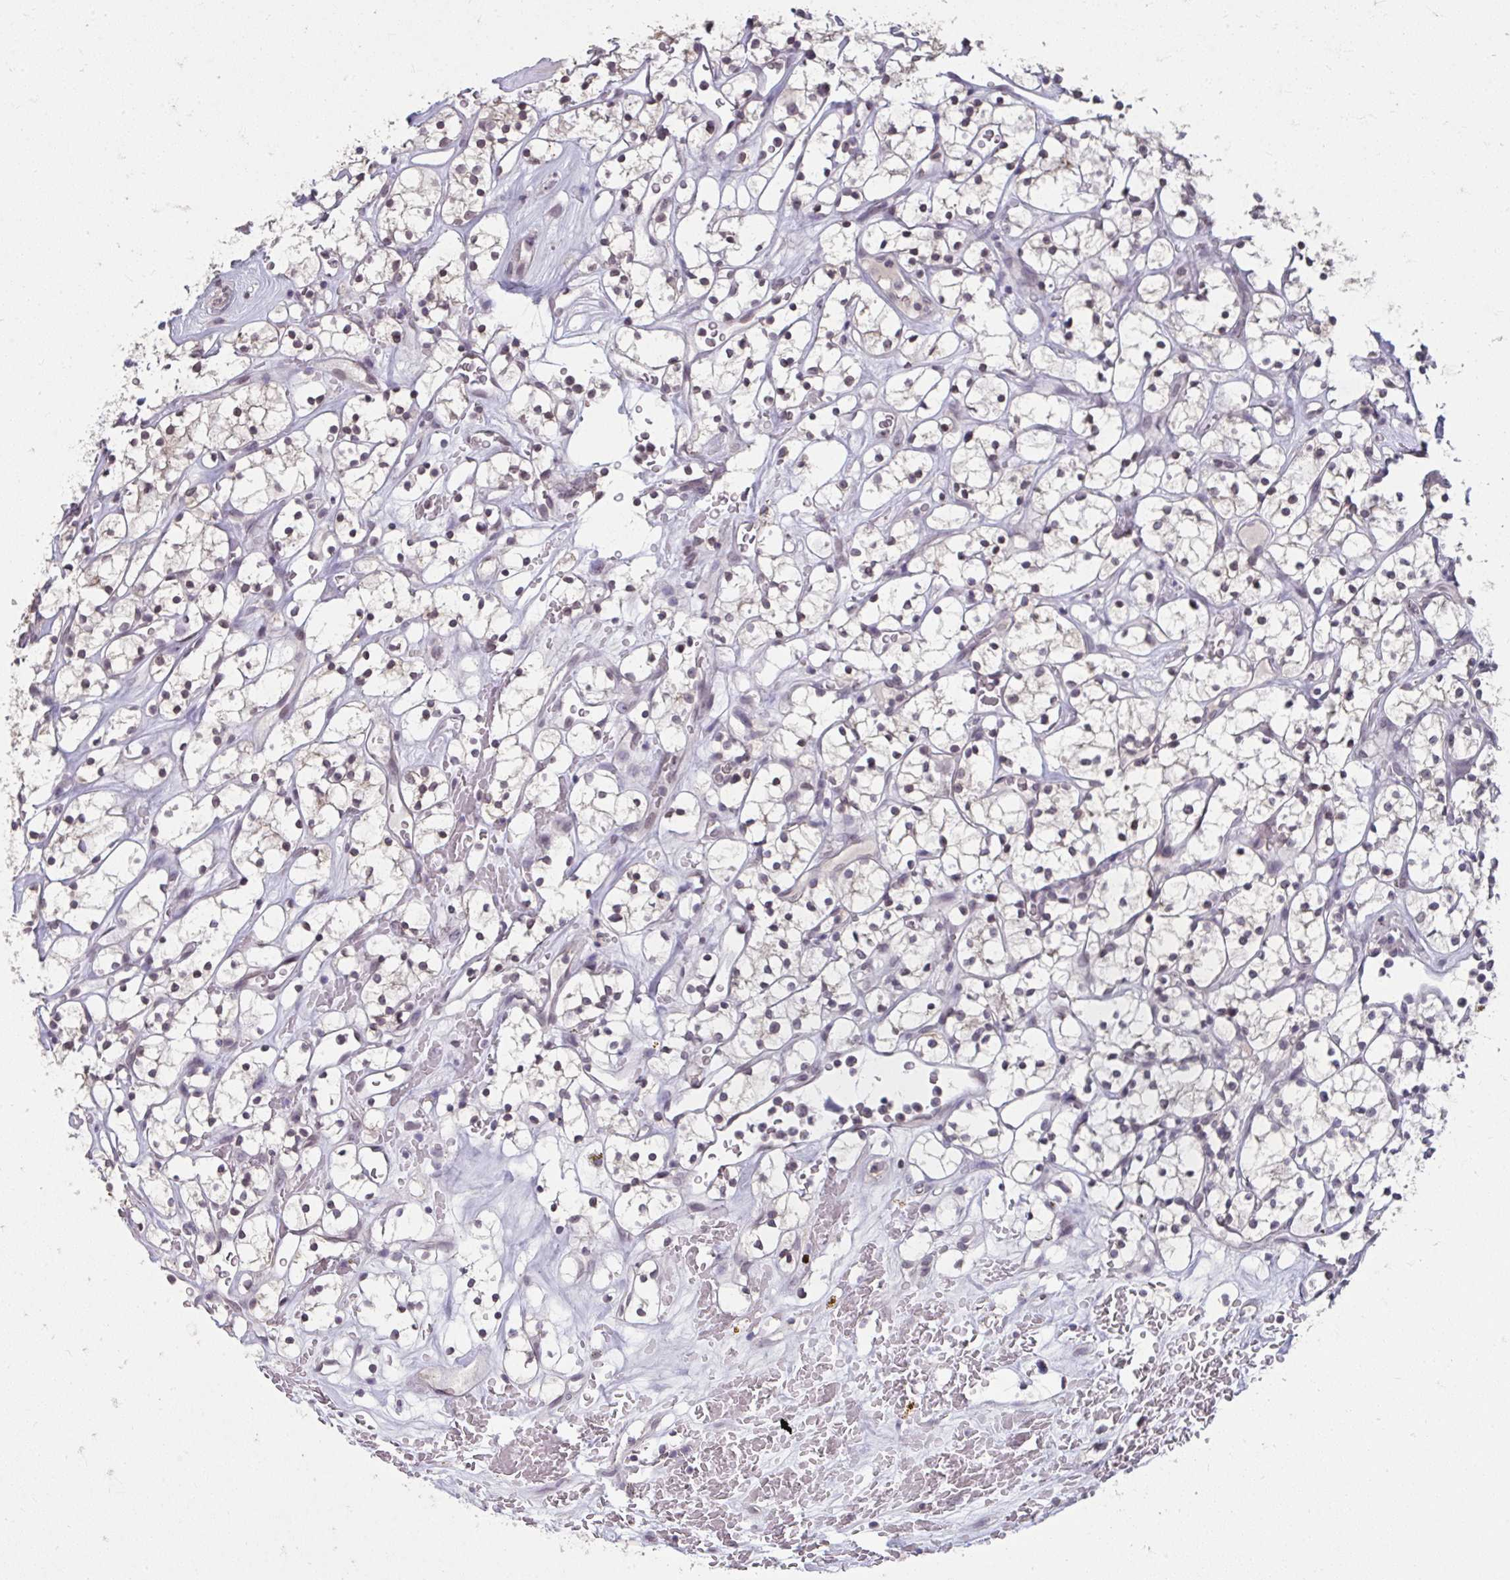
{"staining": {"intensity": "negative", "quantity": "none", "location": "none"}, "tissue": "renal cancer", "cell_type": "Tumor cells", "image_type": "cancer", "snomed": [{"axis": "morphology", "description": "Adenocarcinoma, NOS"}, {"axis": "topography", "description": "Kidney"}], "caption": "A micrograph of human renal cancer is negative for staining in tumor cells.", "gene": "NUP133", "patient": {"sex": "female", "age": 64}}